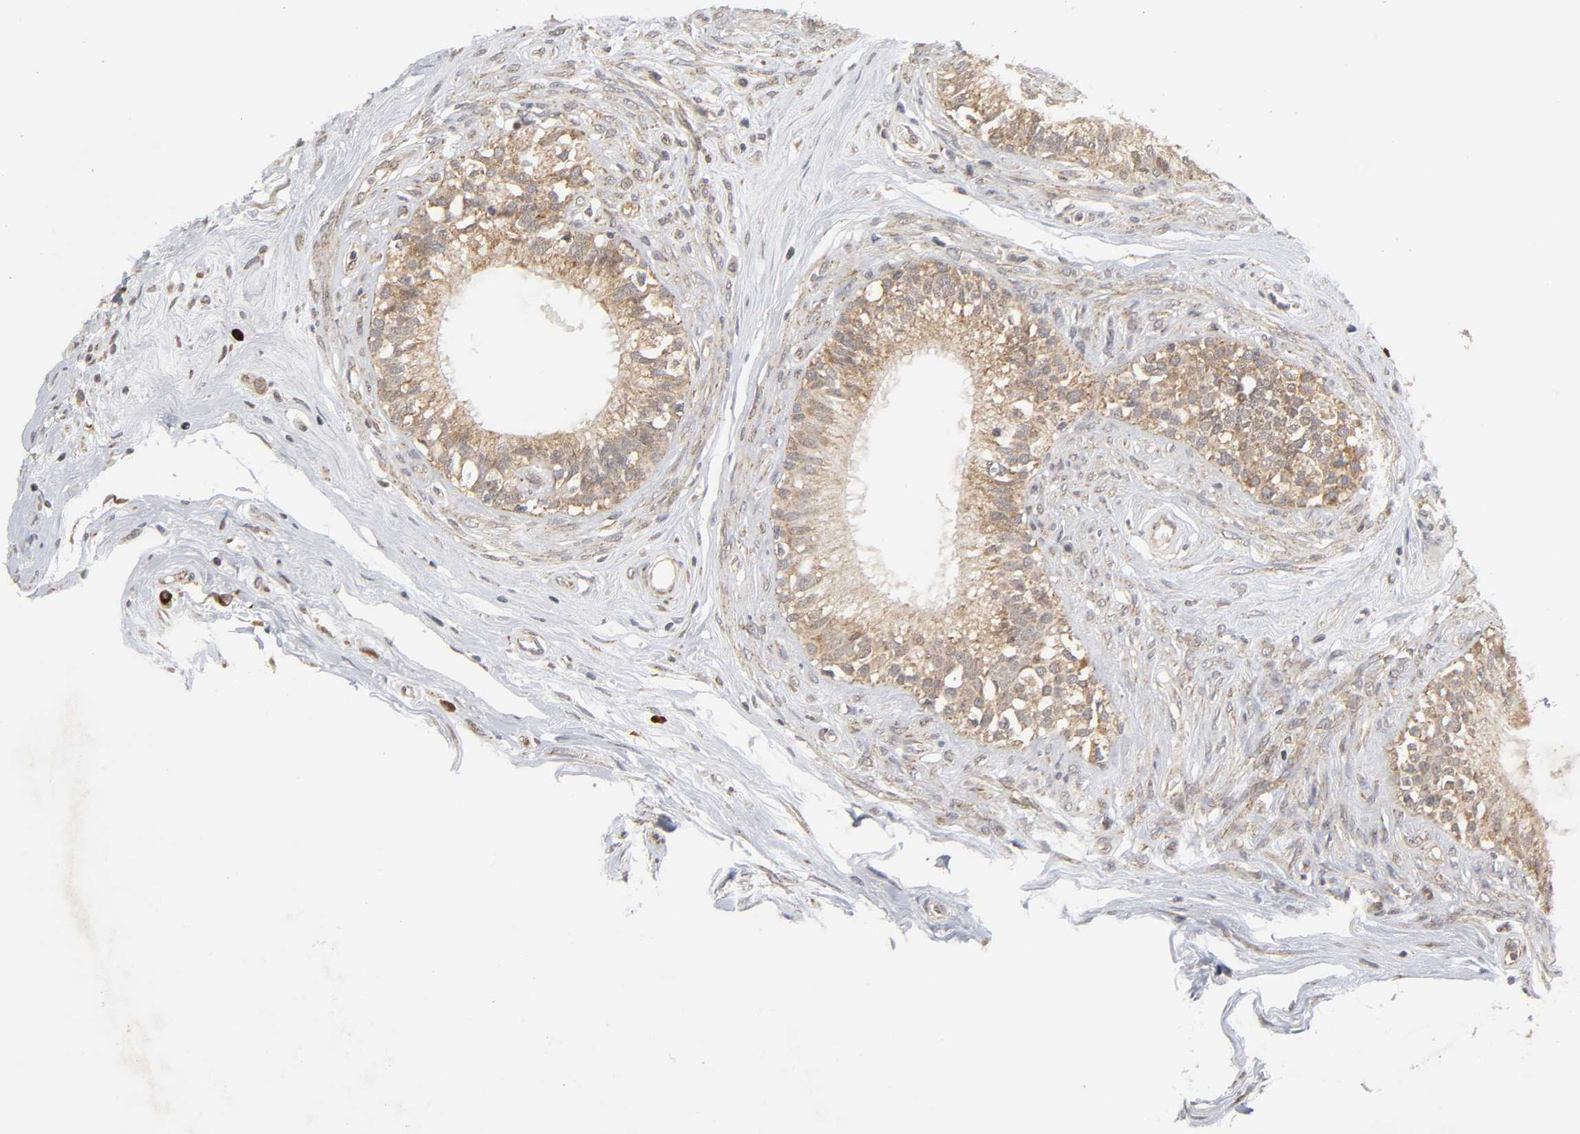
{"staining": {"intensity": "moderate", "quantity": ">75%", "location": "cytoplasmic/membranous"}, "tissue": "epididymis", "cell_type": "Glandular cells", "image_type": "normal", "snomed": [{"axis": "morphology", "description": "Normal tissue, NOS"}, {"axis": "morphology", "description": "Inflammation, NOS"}, {"axis": "topography", "description": "Epididymis"}], "caption": "Immunohistochemical staining of normal epididymis displays medium levels of moderate cytoplasmic/membranous staining in about >75% of glandular cells.", "gene": "SLC30A9", "patient": {"sex": "male", "age": 84}}